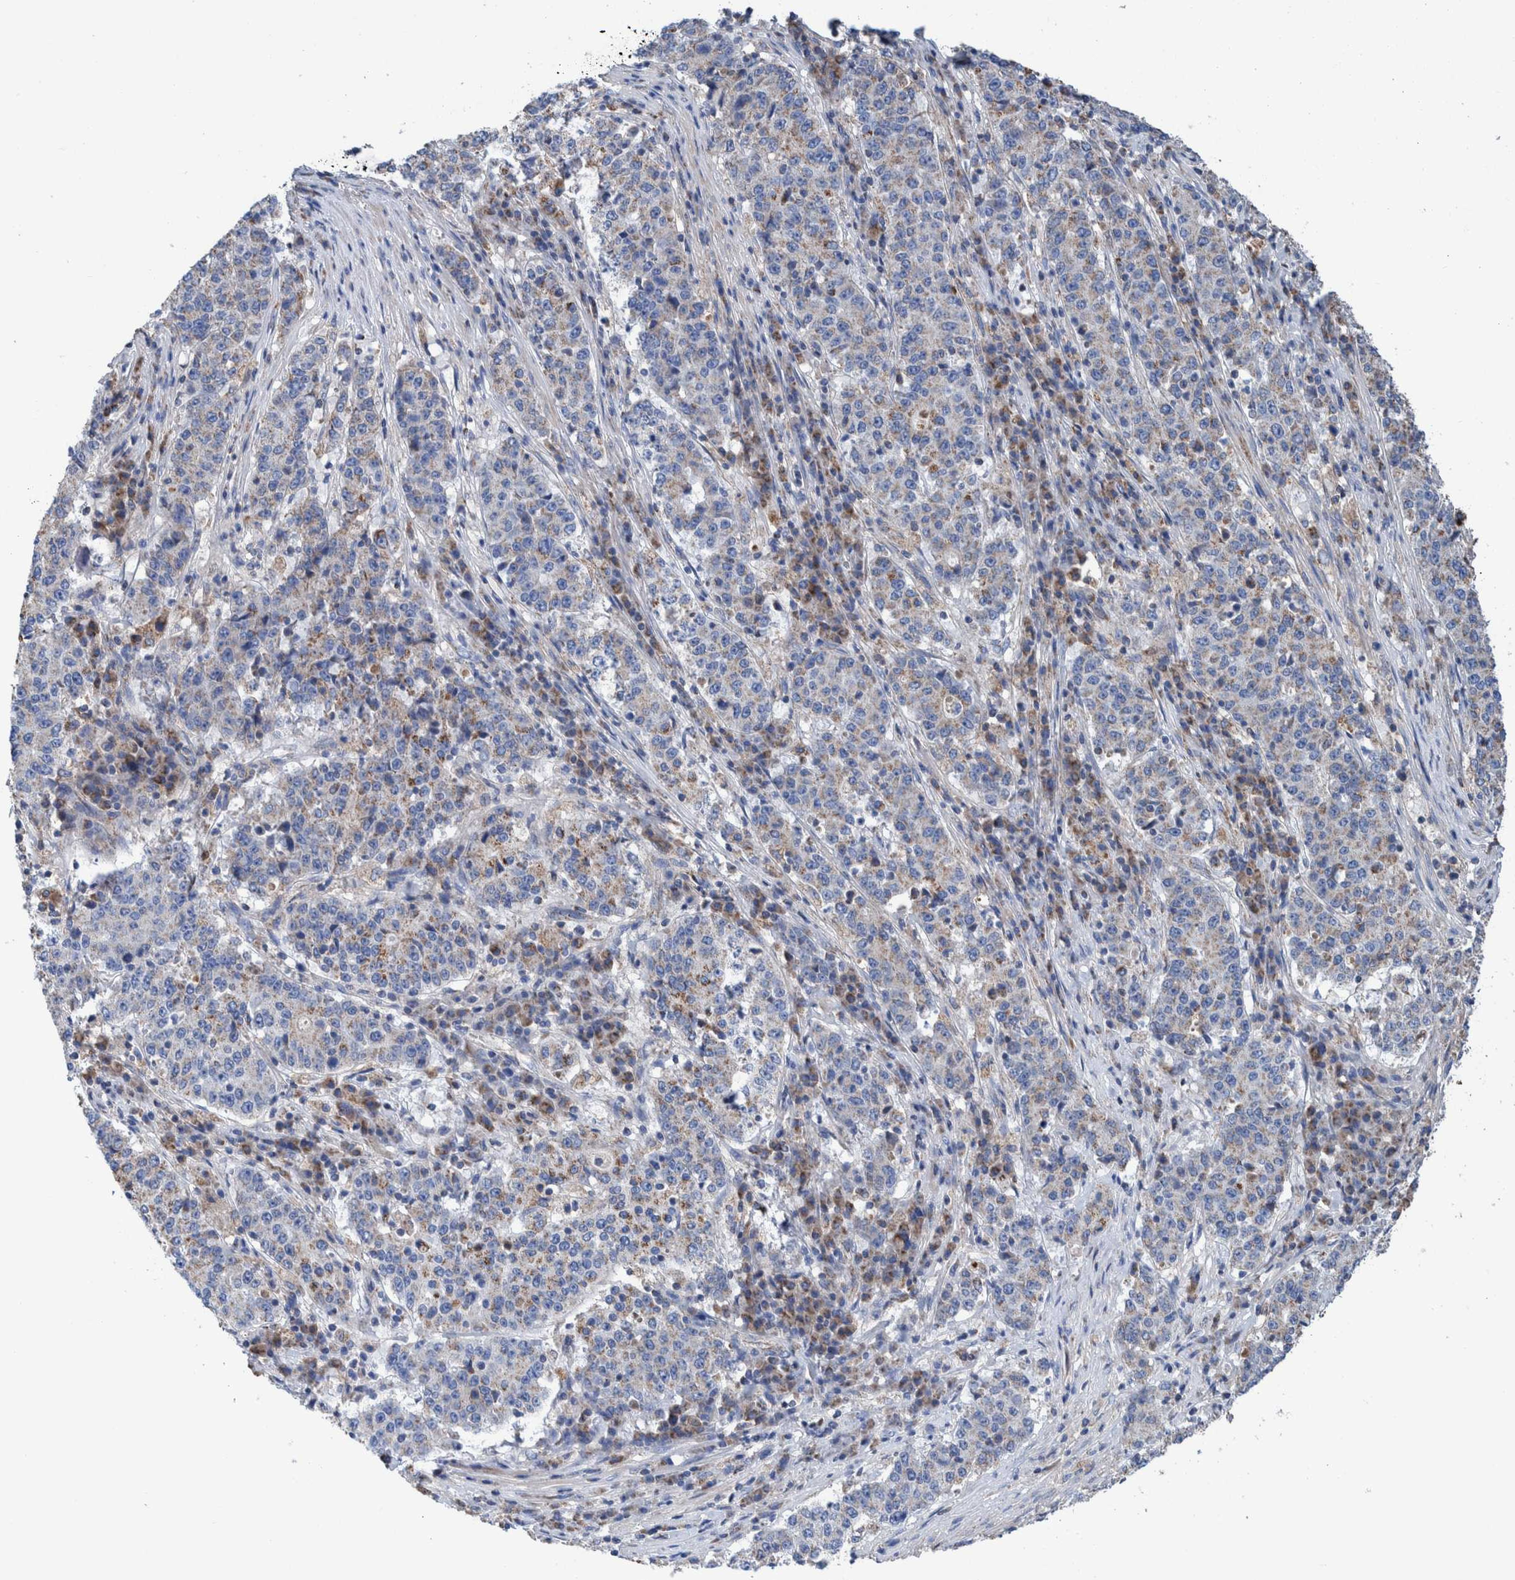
{"staining": {"intensity": "weak", "quantity": "<25%", "location": "cytoplasmic/membranous"}, "tissue": "stomach cancer", "cell_type": "Tumor cells", "image_type": "cancer", "snomed": [{"axis": "morphology", "description": "Adenocarcinoma, NOS"}, {"axis": "topography", "description": "Stomach"}], "caption": "DAB immunohistochemical staining of human stomach cancer exhibits no significant expression in tumor cells. (DAB (3,3'-diaminobenzidine) immunohistochemistry (IHC) visualized using brightfield microscopy, high magnification).", "gene": "DECR1", "patient": {"sex": "male", "age": 59}}